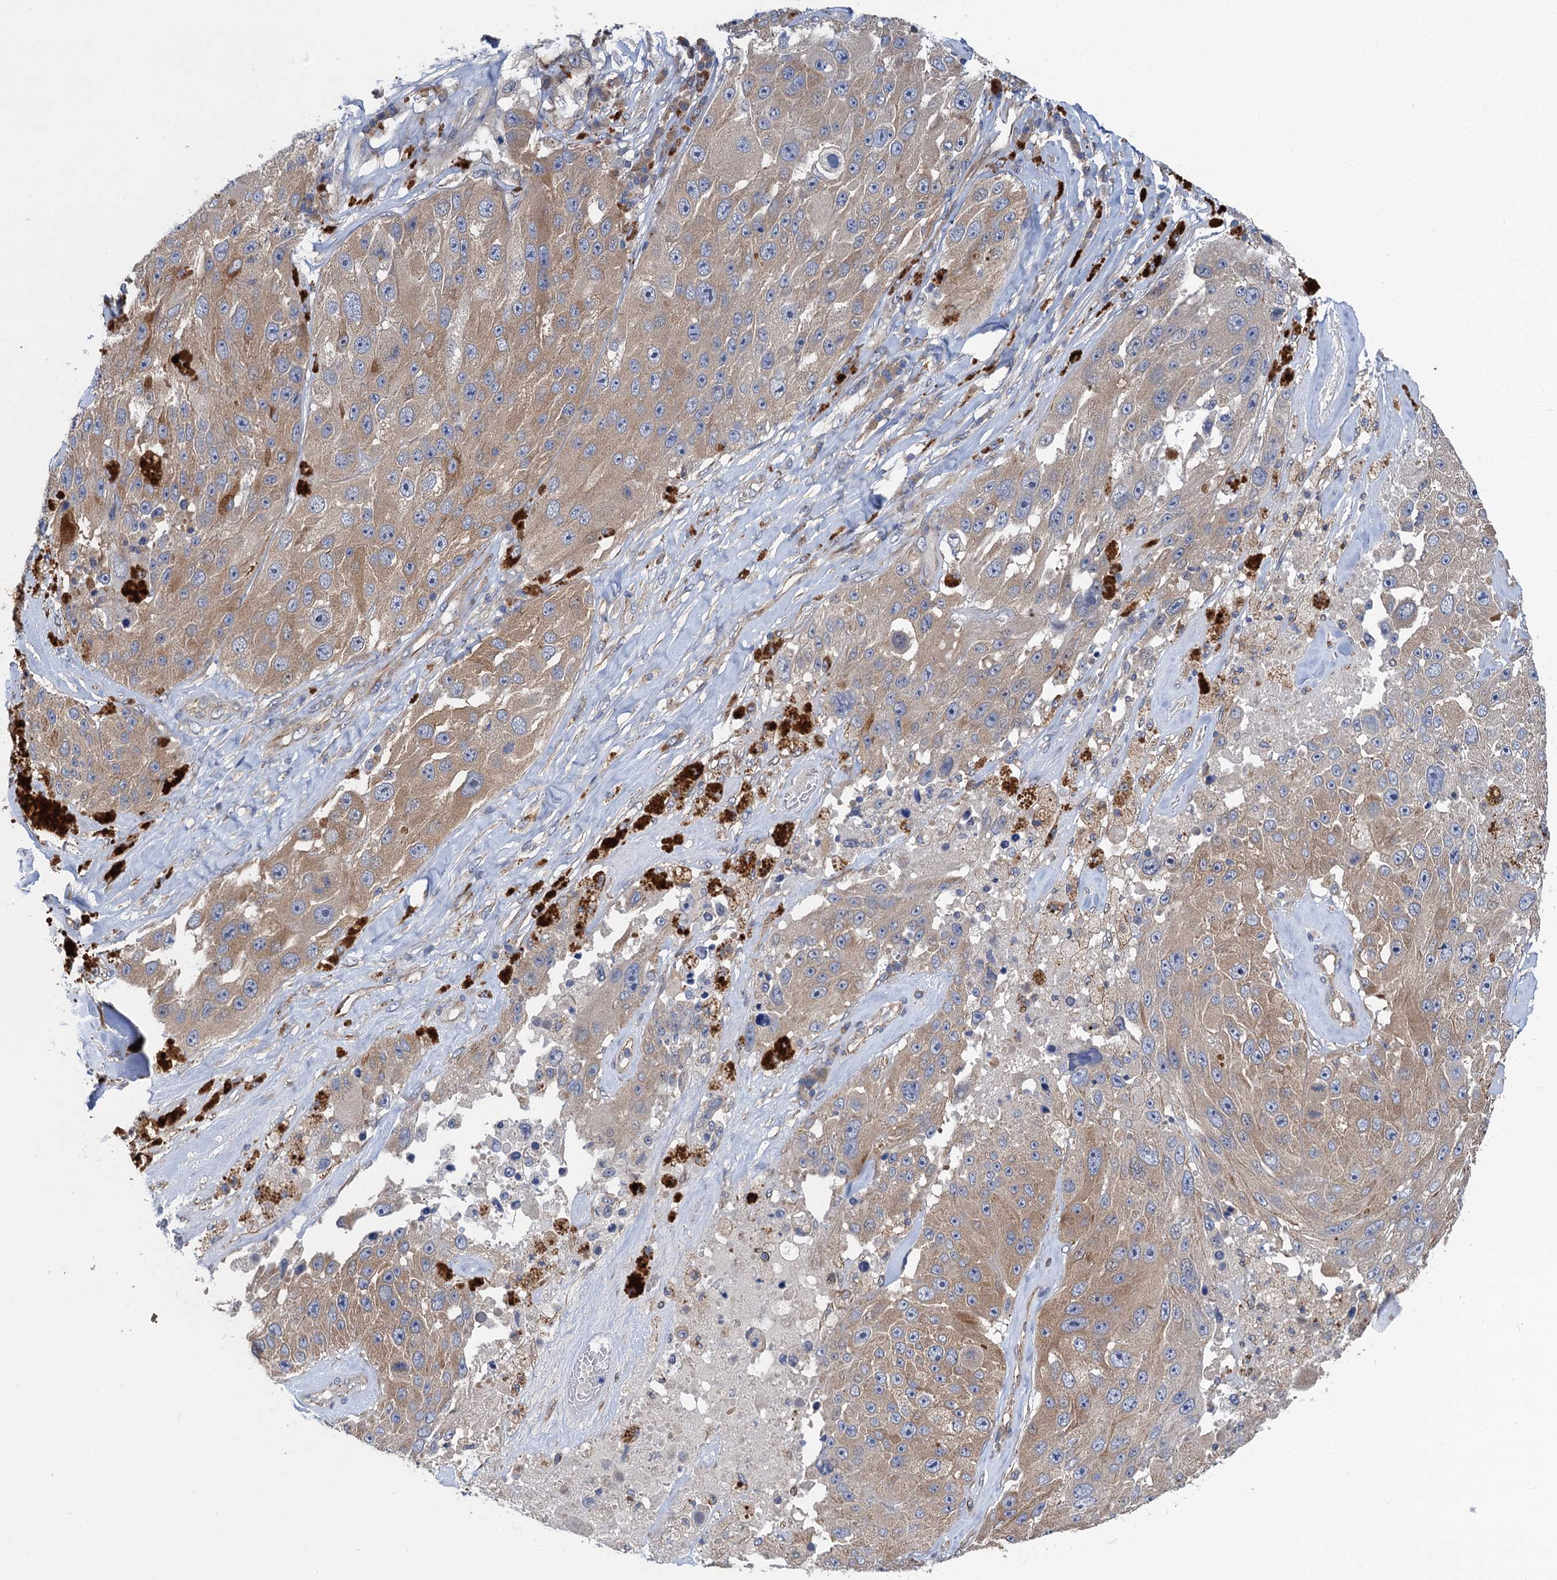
{"staining": {"intensity": "moderate", "quantity": ">75%", "location": "cytoplasmic/membranous"}, "tissue": "melanoma", "cell_type": "Tumor cells", "image_type": "cancer", "snomed": [{"axis": "morphology", "description": "Malignant melanoma, Metastatic site"}, {"axis": "topography", "description": "Lymph node"}], "caption": "Immunohistochemical staining of human malignant melanoma (metastatic site) reveals medium levels of moderate cytoplasmic/membranous protein positivity in approximately >75% of tumor cells.", "gene": "PJA2", "patient": {"sex": "male", "age": 62}}